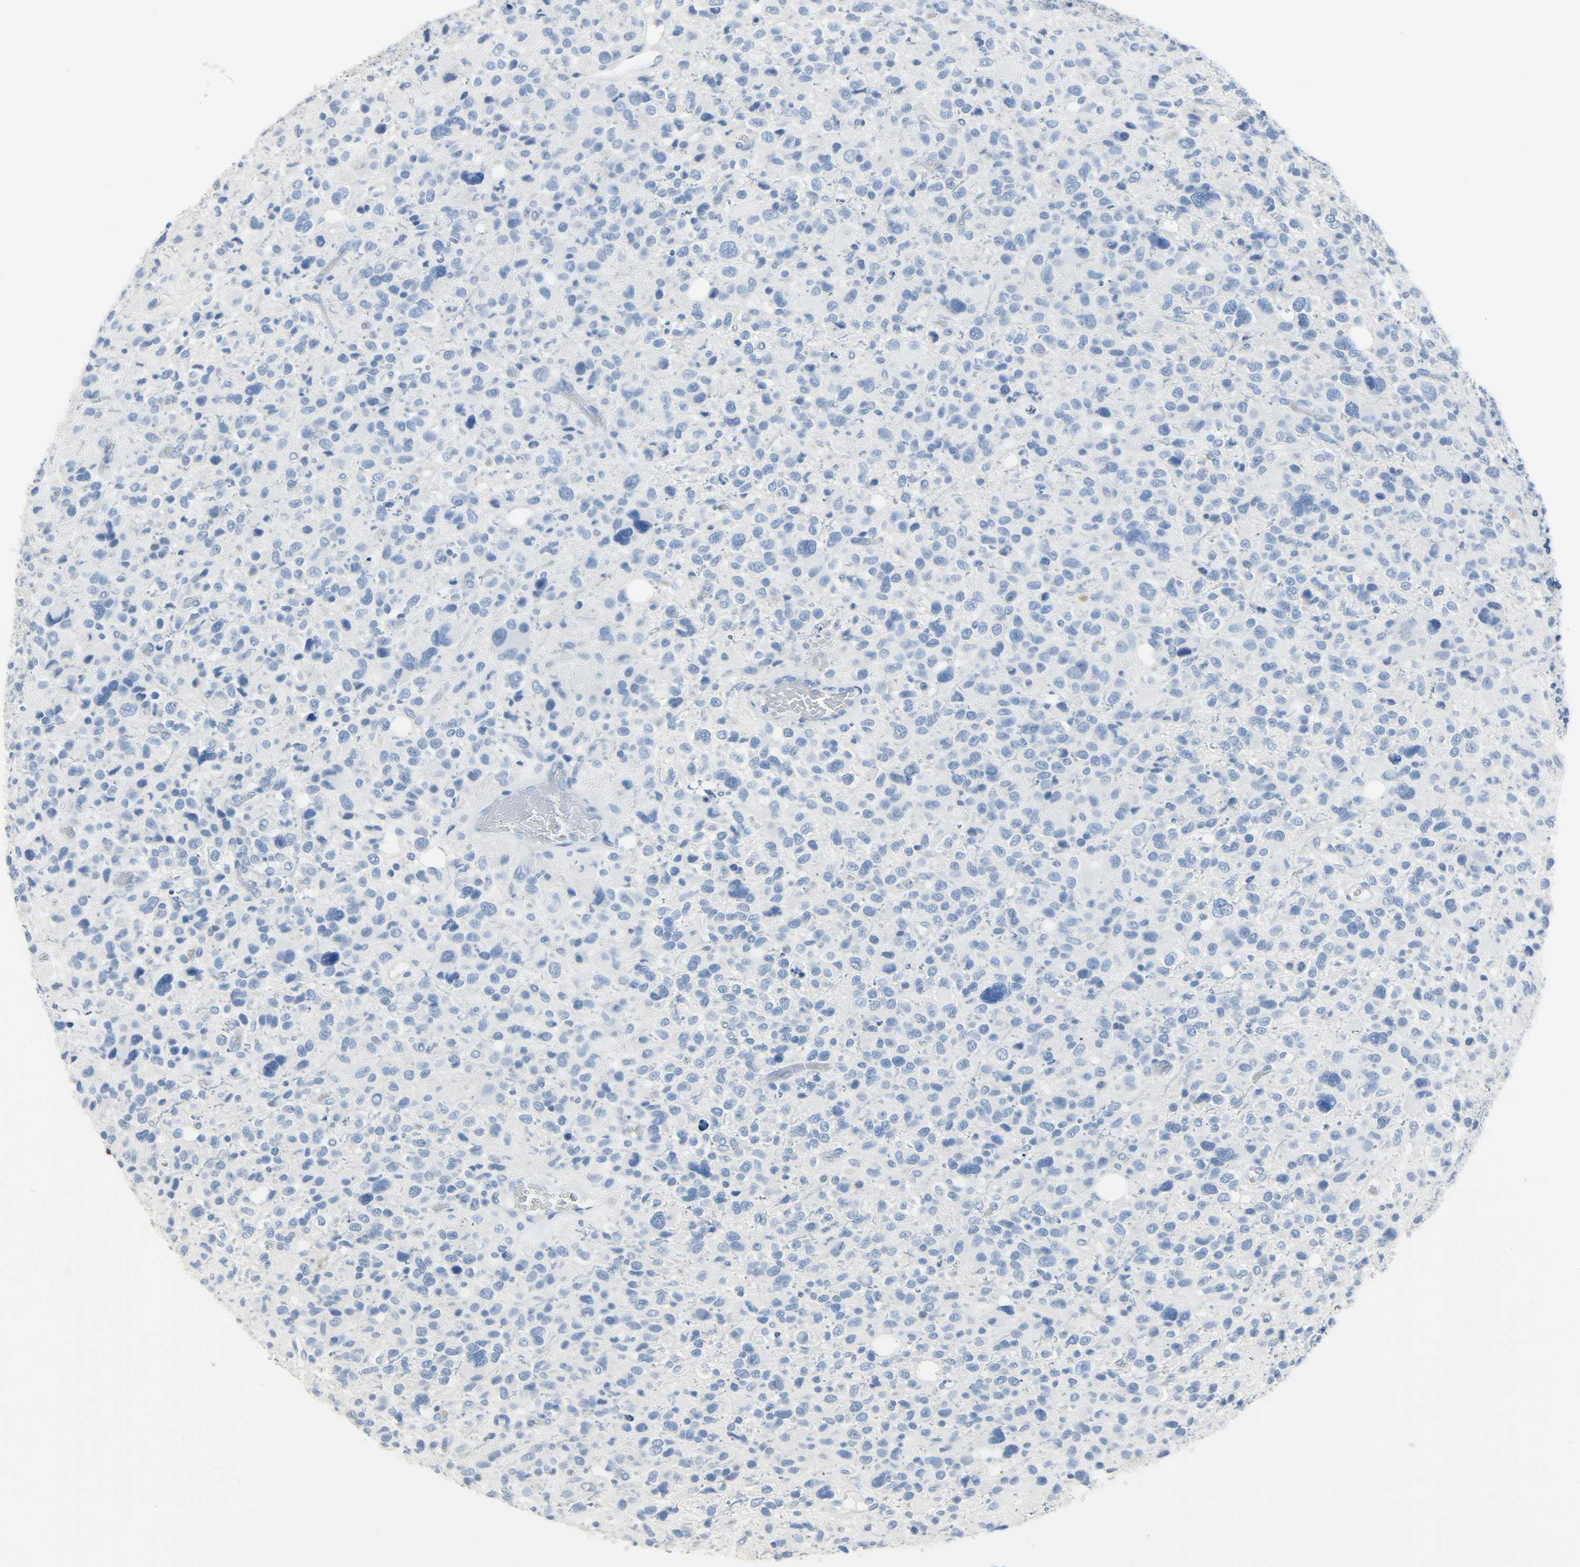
{"staining": {"intensity": "negative", "quantity": "none", "location": "none"}, "tissue": "glioma", "cell_type": "Tumor cells", "image_type": "cancer", "snomed": [{"axis": "morphology", "description": "Glioma, malignant, High grade"}, {"axis": "topography", "description": "Brain"}], "caption": "Tumor cells show no significant staining in glioma.", "gene": "CRP", "patient": {"sex": "male", "age": 48}}